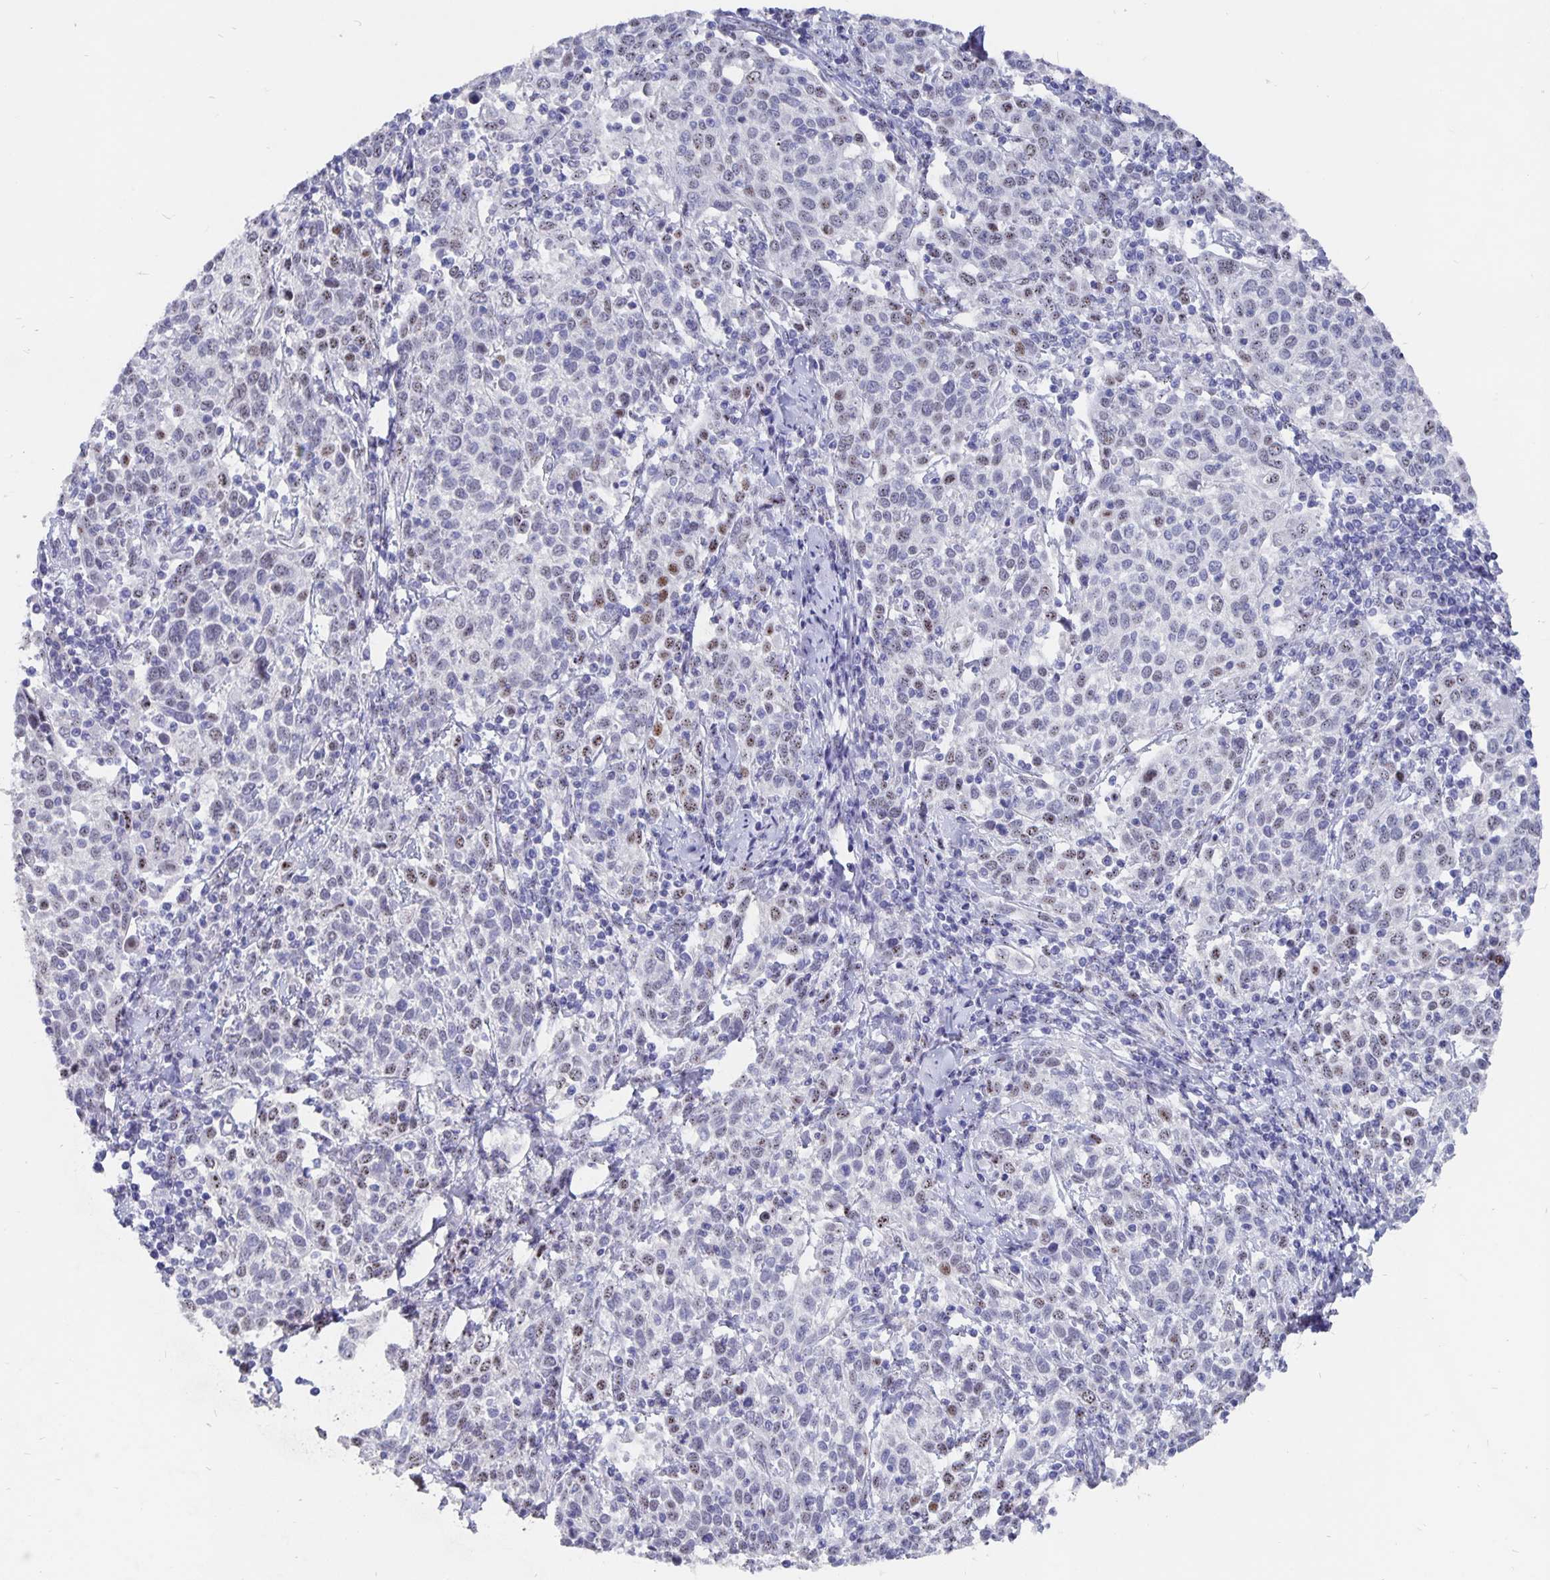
{"staining": {"intensity": "weak", "quantity": "25%-75%", "location": "nuclear"}, "tissue": "cervical cancer", "cell_type": "Tumor cells", "image_type": "cancer", "snomed": [{"axis": "morphology", "description": "Squamous cell carcinoma, NOS"}, {"axis": "topography", "description": "Cervix"}], "caption": "Squamous cell carcinoma (cervical) stained with a protein marker shows weak staining in tumor cells.", "gene": "SMOC1", "patient": {"sex": "female", "age": 61}}